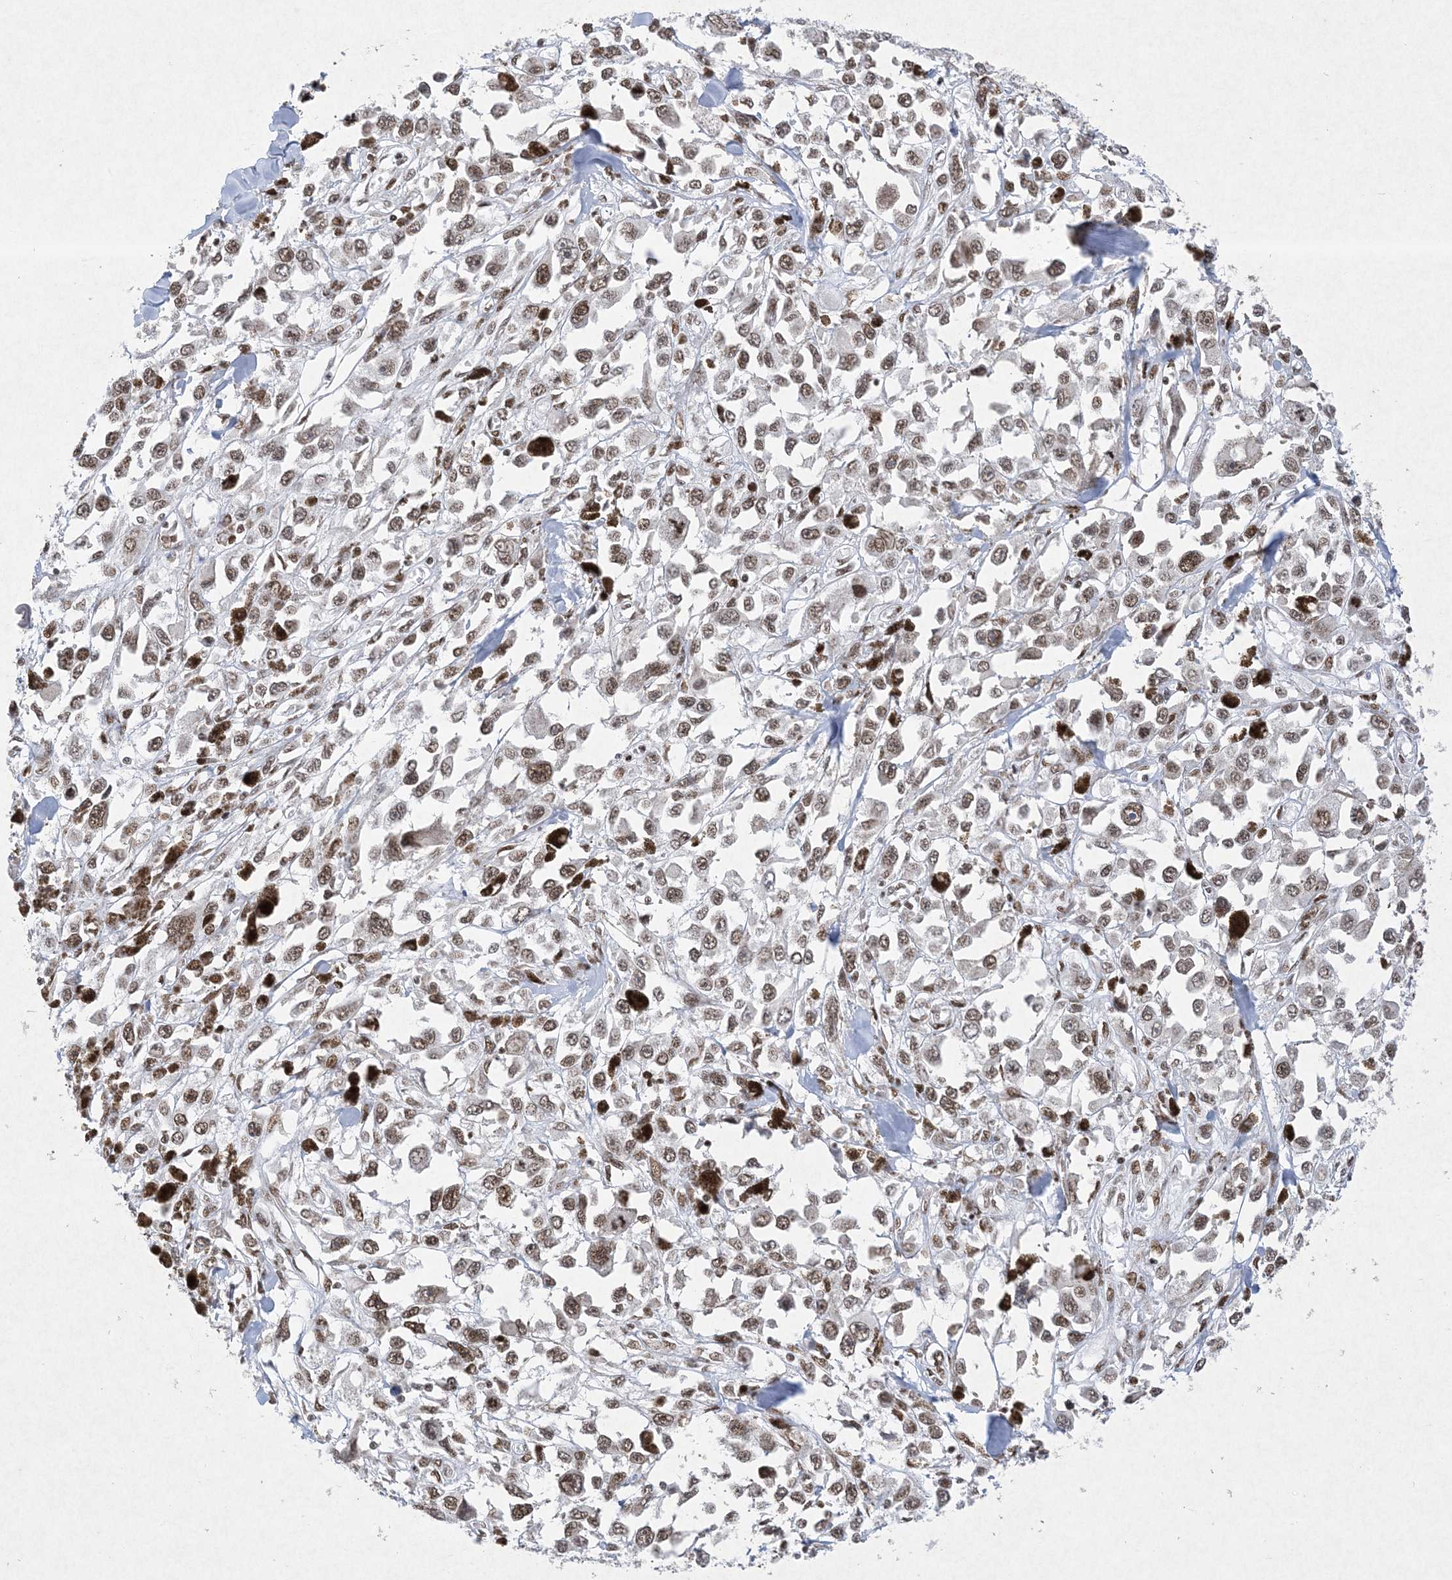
{"staining": {"intensity": "moderate", "quantity": ">75%", "location": "nuclear"}, "tissue": "melanoma", "cell_type": "Tumor cells", "image_type": "cancer", "snomed": [{"axis": "morphology", "description": "Malignant melanoma, Metastatic site"}, {"axis": "topography", "description": "Lymph node"}], "caption": "IHC (DAB) staining of human melanoma exhibits moderate nuclear protein expression in about >75% of tumor cells.", "gene": "PKNOX2", "patient": {"sex": "male", "age": 59}}